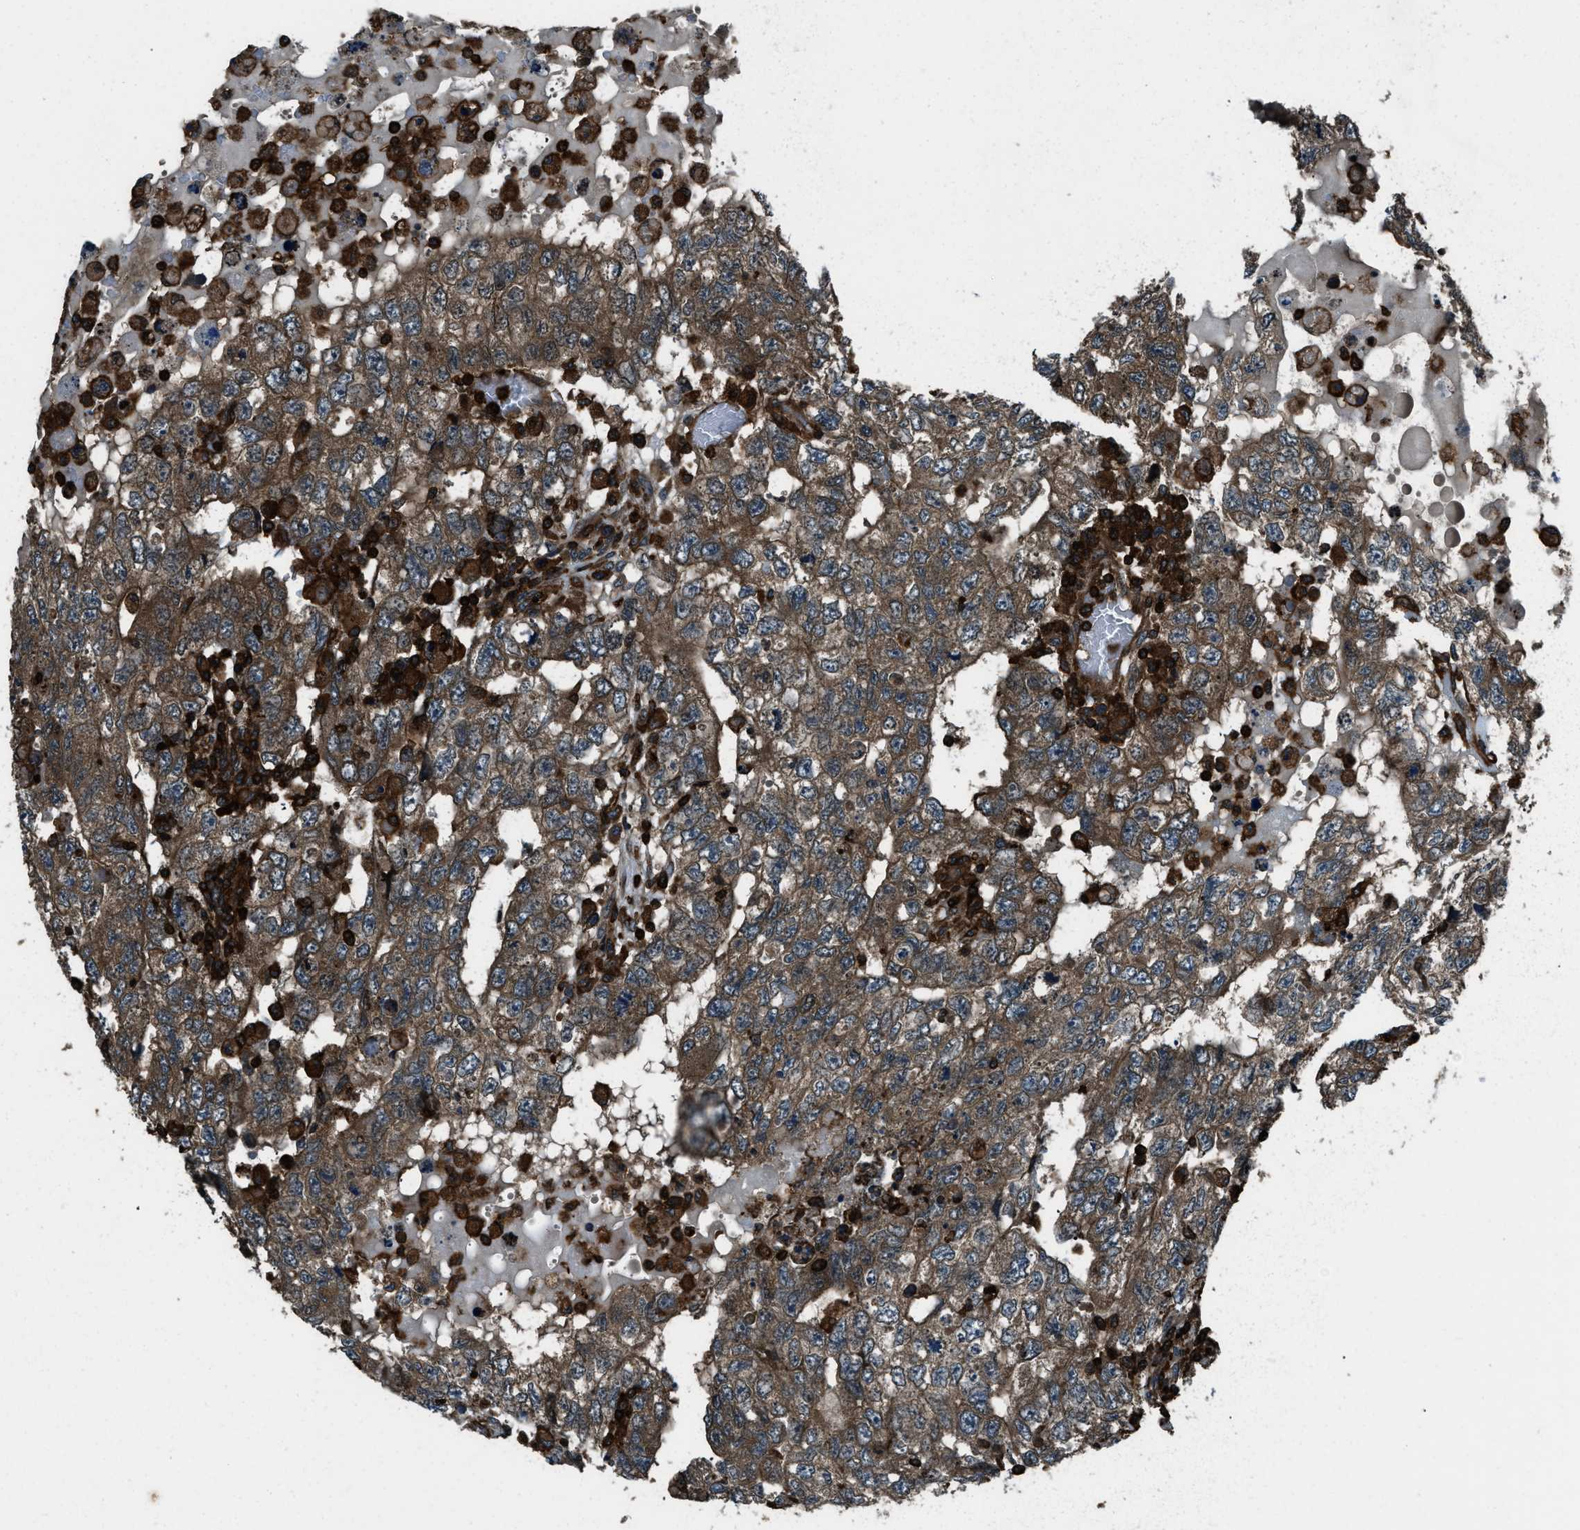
{"staining": {"intensity": "moderate", "quantity": ">75%", "location": "cytoplasmic/membranous"}, "tissue": "testis cancer", "cell_type": "Tumor cells", "image_type": "cancer", "snomed": [{"axis": "morphology", "description": "Carcinoma, Embryonal, NOS"}, {"axis": "topography", "description": "Testis"}], "caption": "Protein analysis of embryonal carcinoma (testis) tissue displays moderate cytoplasmic/membranous staining in approximately >75% of tumor cells.", "gene": "SNX30", "patient": {"sex": "male", "age": 36}}